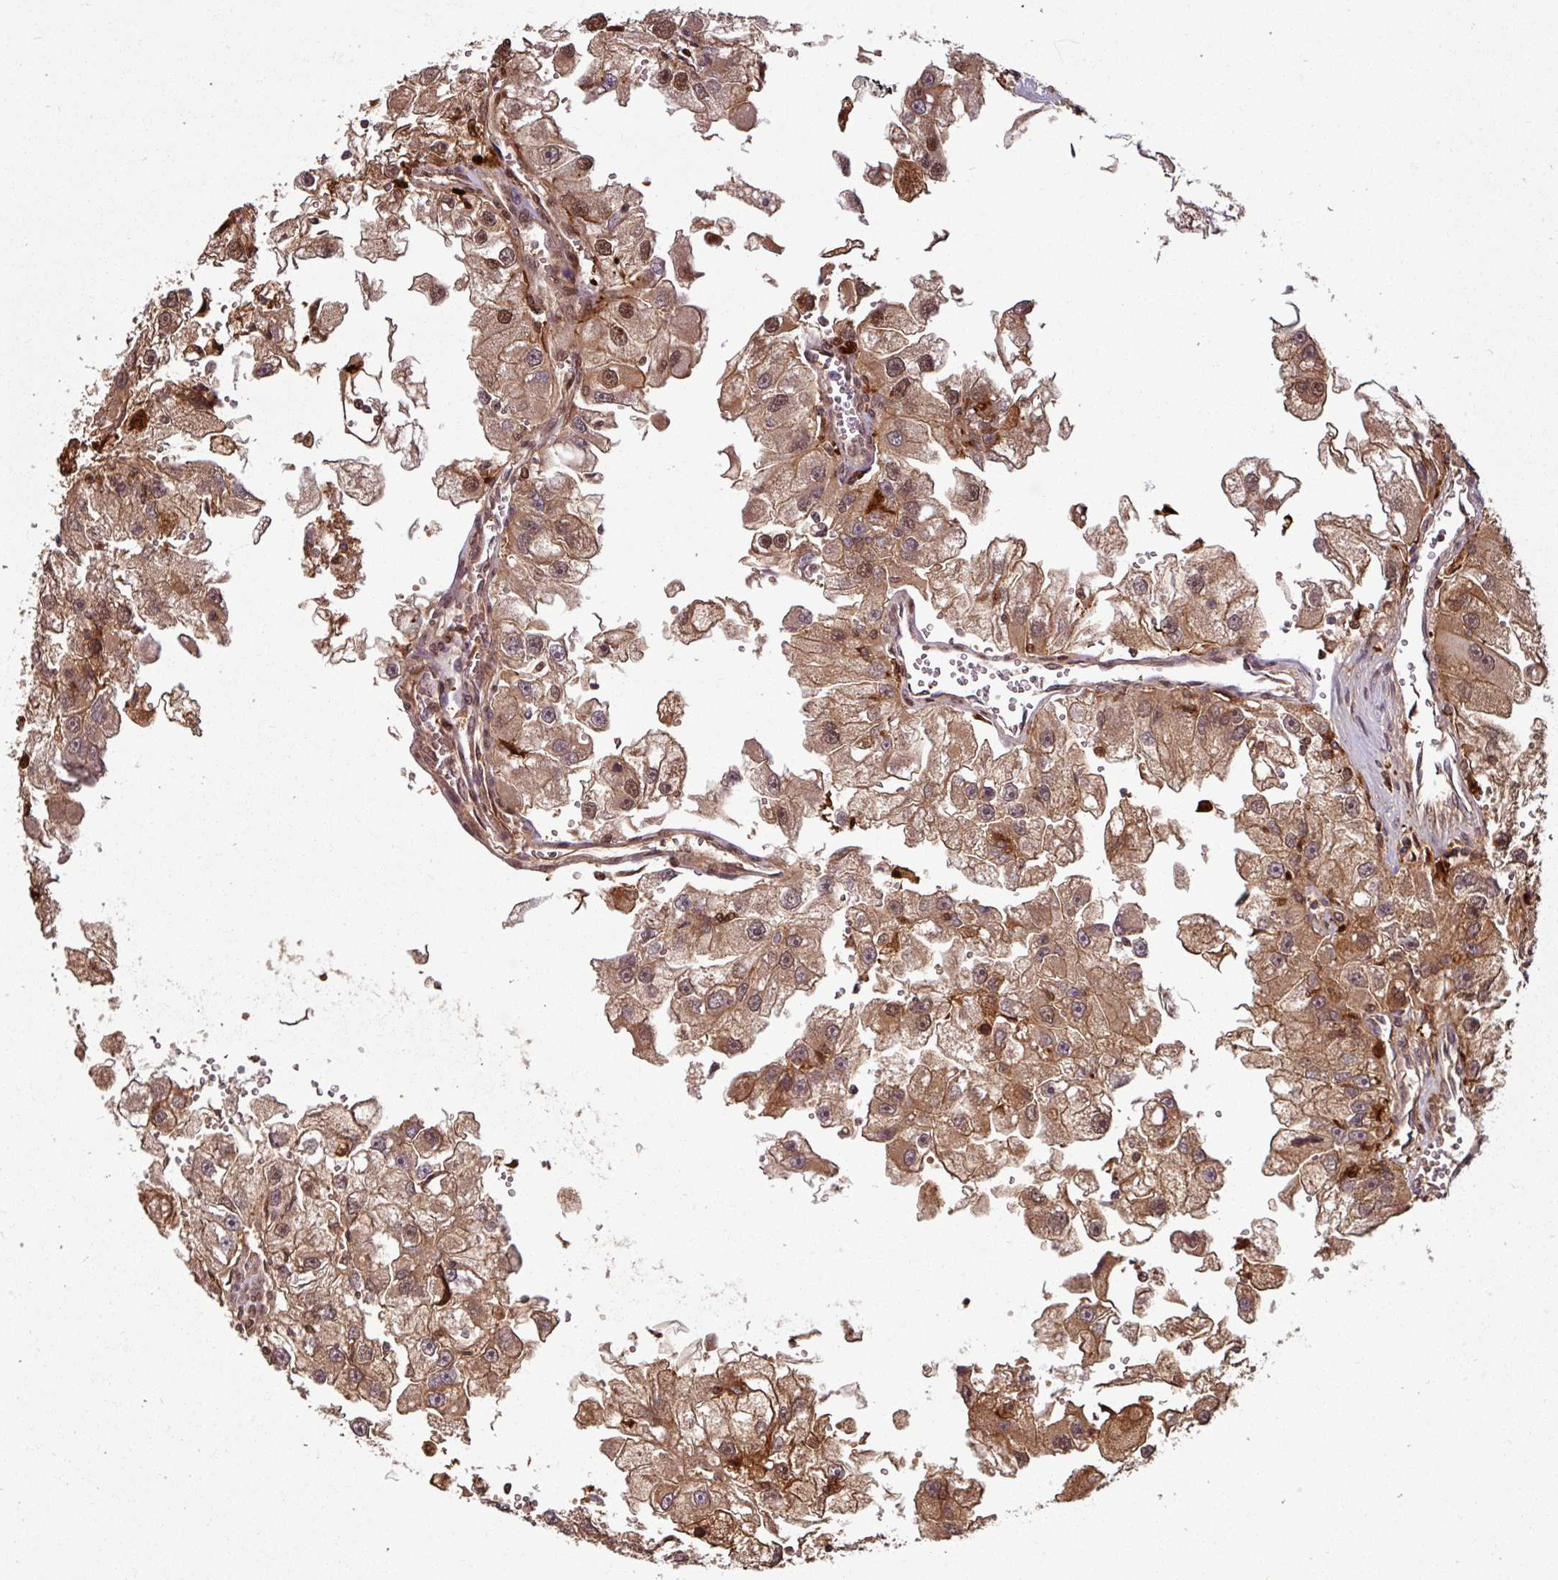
{"staining": {"intensity": "moderate", "quantity": ">75%", "location": "cytoplasmic/membranous,nuclear"}, "tissue": "renal cancer", "cell_type": "Tumor cells", "image_type": "cancer", "snomed": [{"axis": "morphology", "description": "Adenocarcinoma, NOS"}, {"axis": "topography", "description": "Kidney"}], "caption": "Moderate cytoplasmic/membranous and nuclear protein positivity is seen in about >75% of tumor cells in renal cancer.", "gene": "KCTD11", "patient": {"sex": "male", "age": 63}}